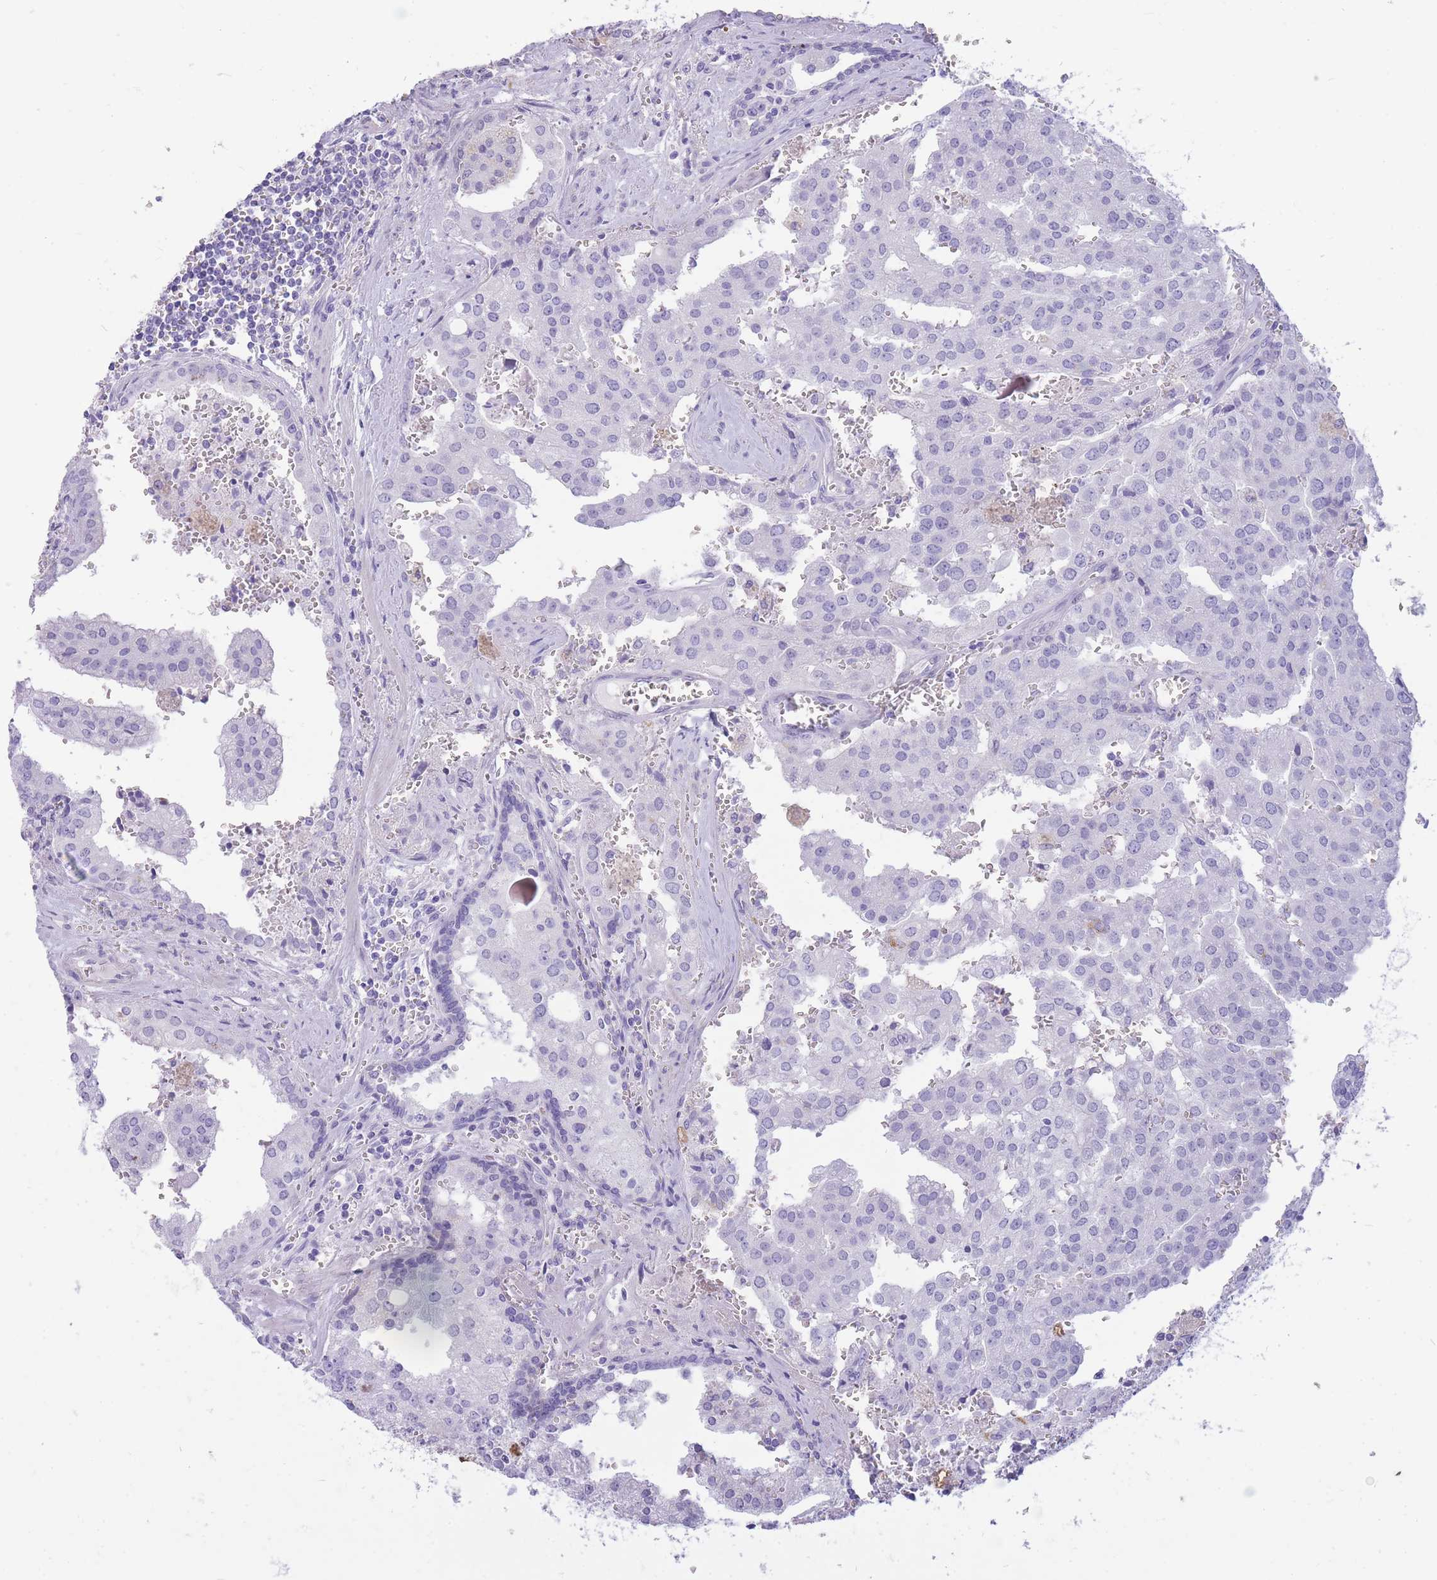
{"staining": {"intensity": "negative", "quantity": "none", "location": "none"}, "tissue": "prostate cancer", "cell_type": "Tumor cells", "image_type": "cancer", "snomed": [{"axis": "morphology", "description": "Adenocarcinoma, High grade"}, {"axis": "topography", "description": "Prostate"}], "caption": "Tumor cells are negative for protein expression in human prostate cancer.", "gene": "CYP21A2", "patient": {"sex": "male", "age": 68}}